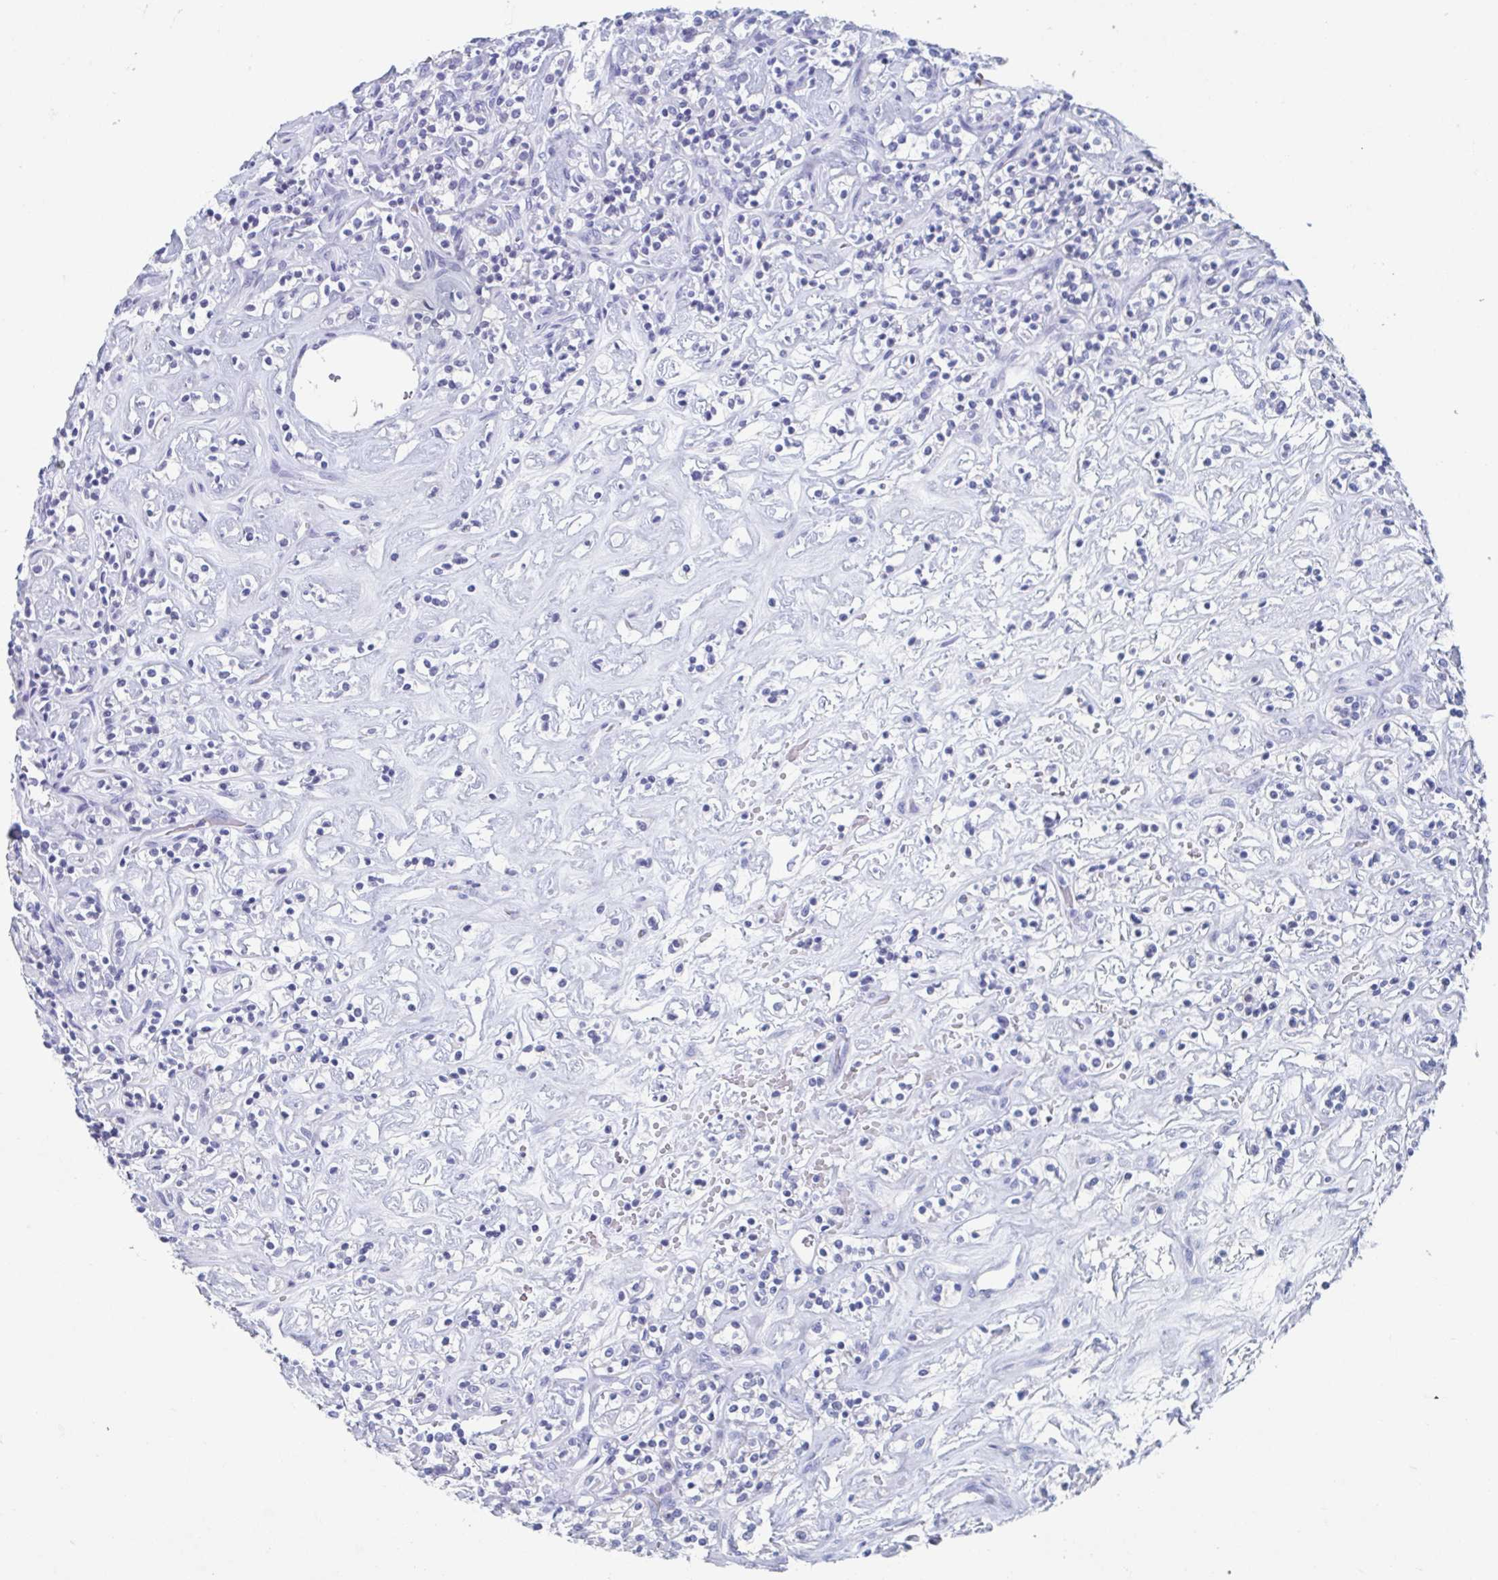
{"staining": {"intensity": "negative", "quantity": "none", "location": "none"}, "tissue": "renal cancer", "cell_type": "Tumor cells", "image_type": "cancer", "snomed": [{"axis": "morphology", "description": "Adenocarcinoma, NOS"}, {"axis": "topography", "description": "Kidney"}], "caption": "Protein analysis of adenocarcinoma (renal) demonstrates no significant expression in tumor cells. (Stains: DAB (3,3'-diaminobenzidine) immunohistochemistry with hematoxylin counter stain, Microscopy: brightfield microscopy at high magnification).", "gene": "C10orf53", "patient": {"sex": "male", "age": 77}}